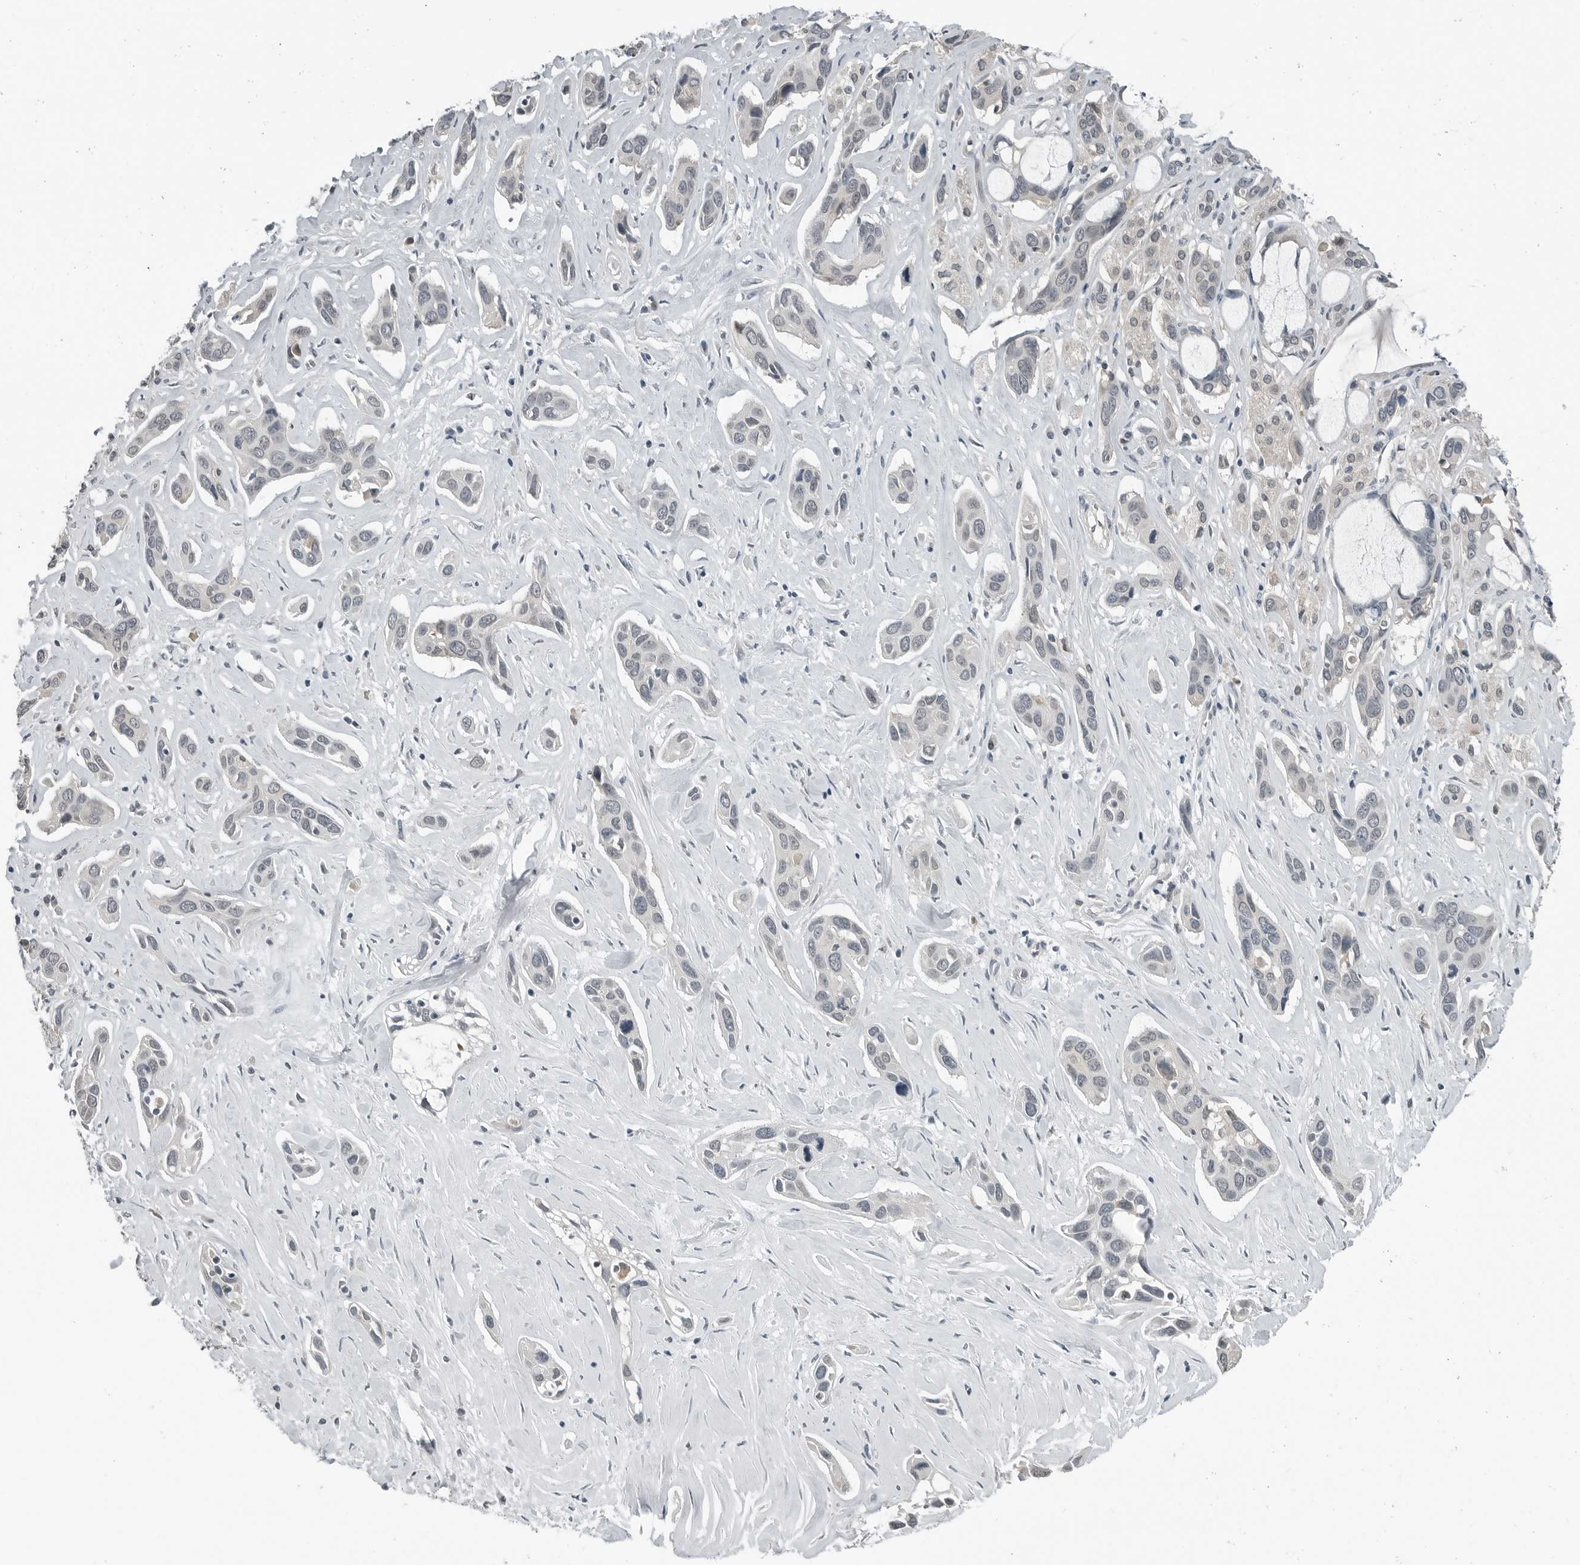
{"staining": {"intensity": "weak", "quantity": "<25%", "location": "nuclear"}, "tissue": "pancreatic cancer", "cell_type": "Tumor cells", "image_type": "cancer", "snomed": [{"axis": "morphology", "description": "Adenocarcinoma, NOS"}, {"axis": "topography", "description": "Pancreas"}], "caption": "High magnification brightfield microscopy of pancreatic cancer (adenocarcinoma) stained with DAB (3,3'-diaminobenzidine) (brown) and counterstained with hematoxylin (blue): tumor cells show no significant expression.", "gene": "KYAT1", "patient": {"sex": "female", "age": 60}}